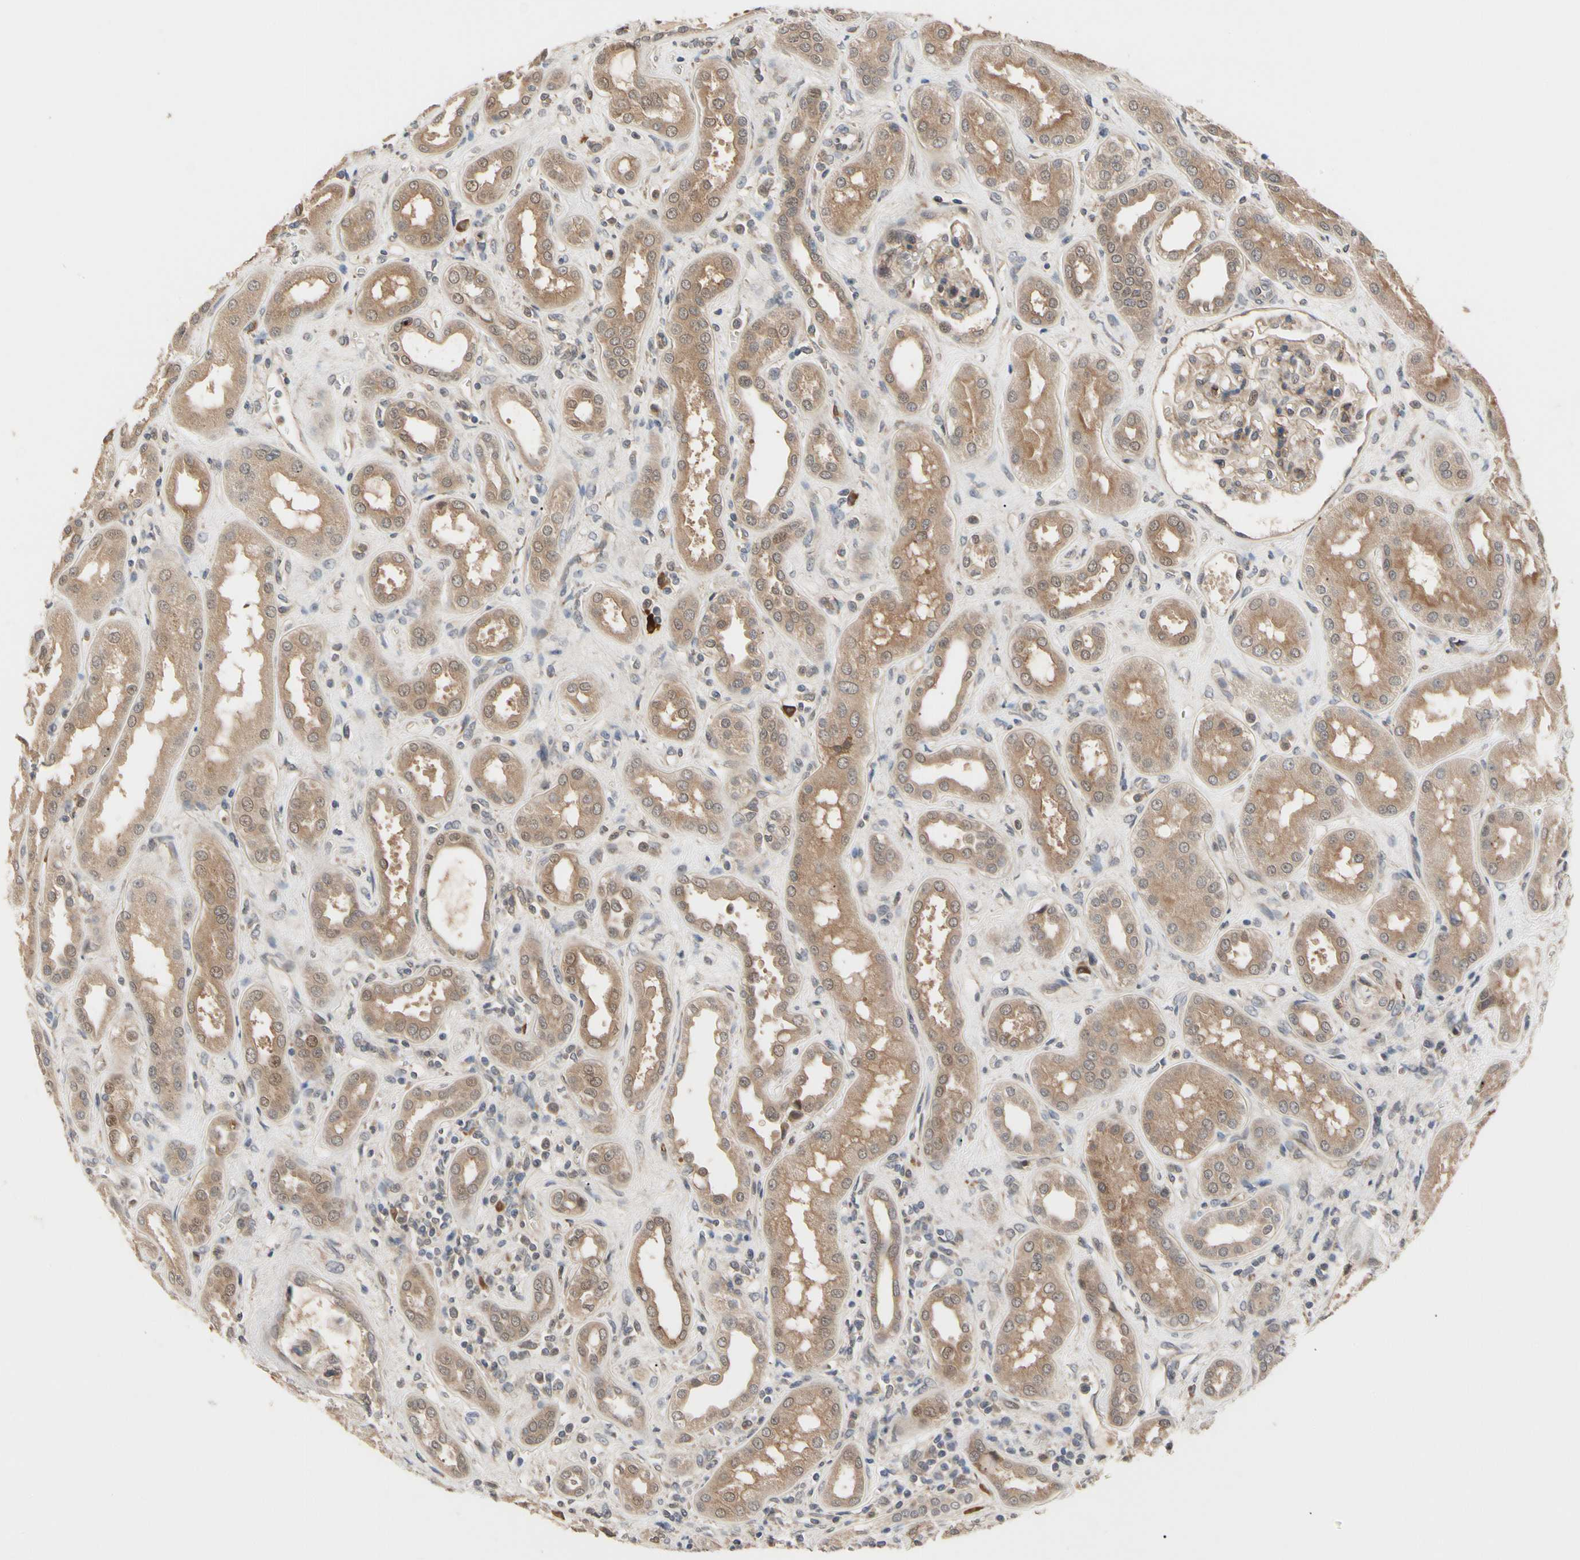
{"staining": {"intensity": "weak", "quantity": ">75%", "location": "cytoplasmic/membranous"}, "tissue": "kidney", "cell_type": "Cells in glomeruli", "image_type": "normal", "snomed": [{"axis": "morphology", "description": "Normal tissue, NOS"}, {"axis": "topography", "description": "Kidney"}], "caption": "Brown immunohistochemical staining in normal kidney reveals weak cytoplasmic/membranous staining in approximately >75% of cells in glomeruli. The staining was performed using DAB to visualize the protein expression in brown, while the nuclei were stained in blue with hematoxylin (Magnification: 20x).", "gene": "CYTIP", "patient": {"sex": "male", "age": 59}}